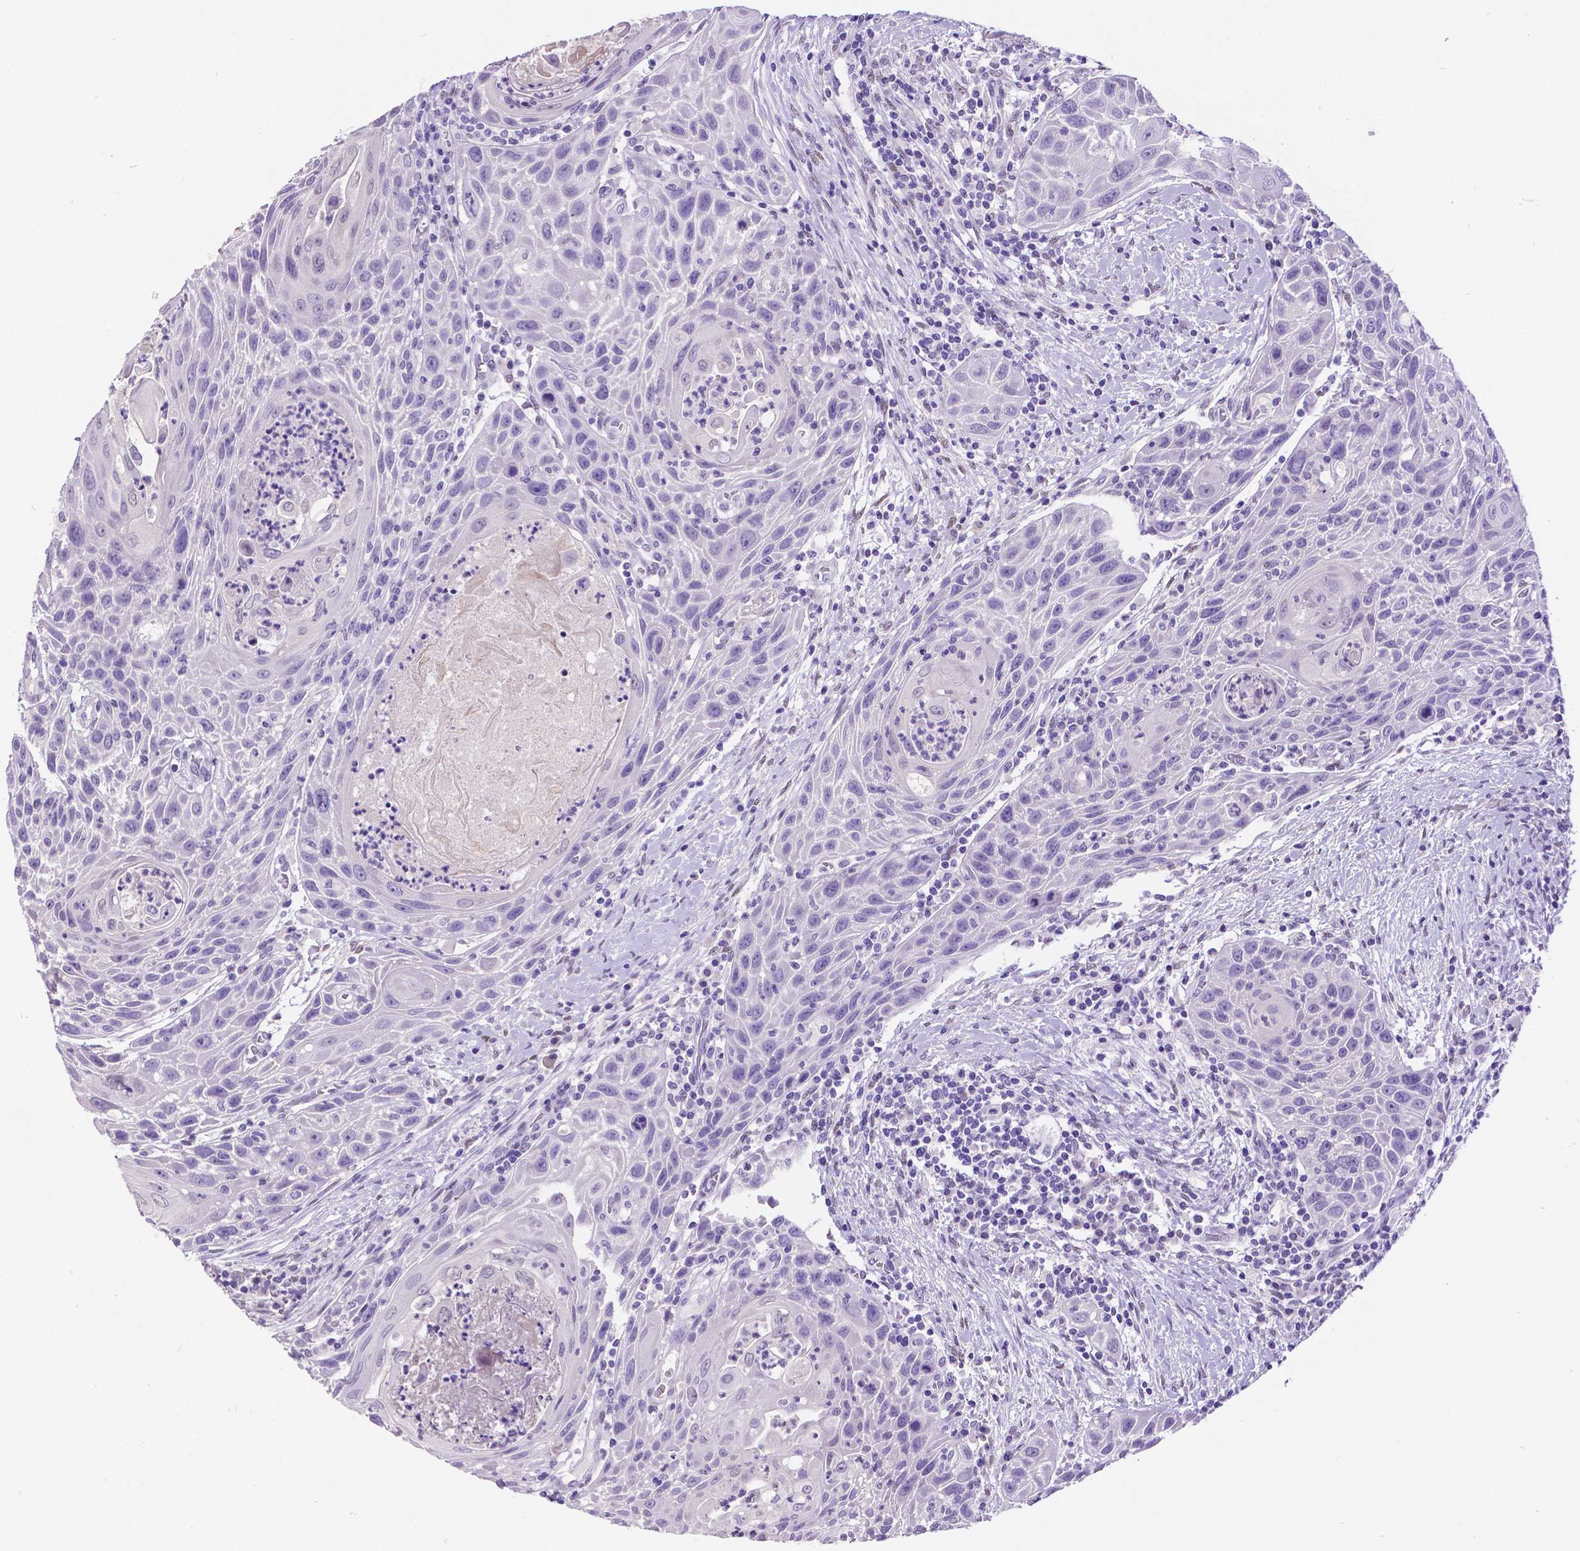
{"staining": {"intensity": "negative", "quantity": "none", "location": "none"}, "tissue": "head and neck cancer", "cell_type": "Tumor cells", "image_type": "cancer", "snomed": [{"axis": "morphology", "description": "Squamous cell carcinoma, NOS"}, {"axis": "topography", "description": "Head-Neck"}], "caption": "Immunohistochemistry (IHC) of head and neck squamous cell carcinoma displays no staining in tumor cells.", "gene": "SATB2", "patient": {"sex": "male", "age": 69}}